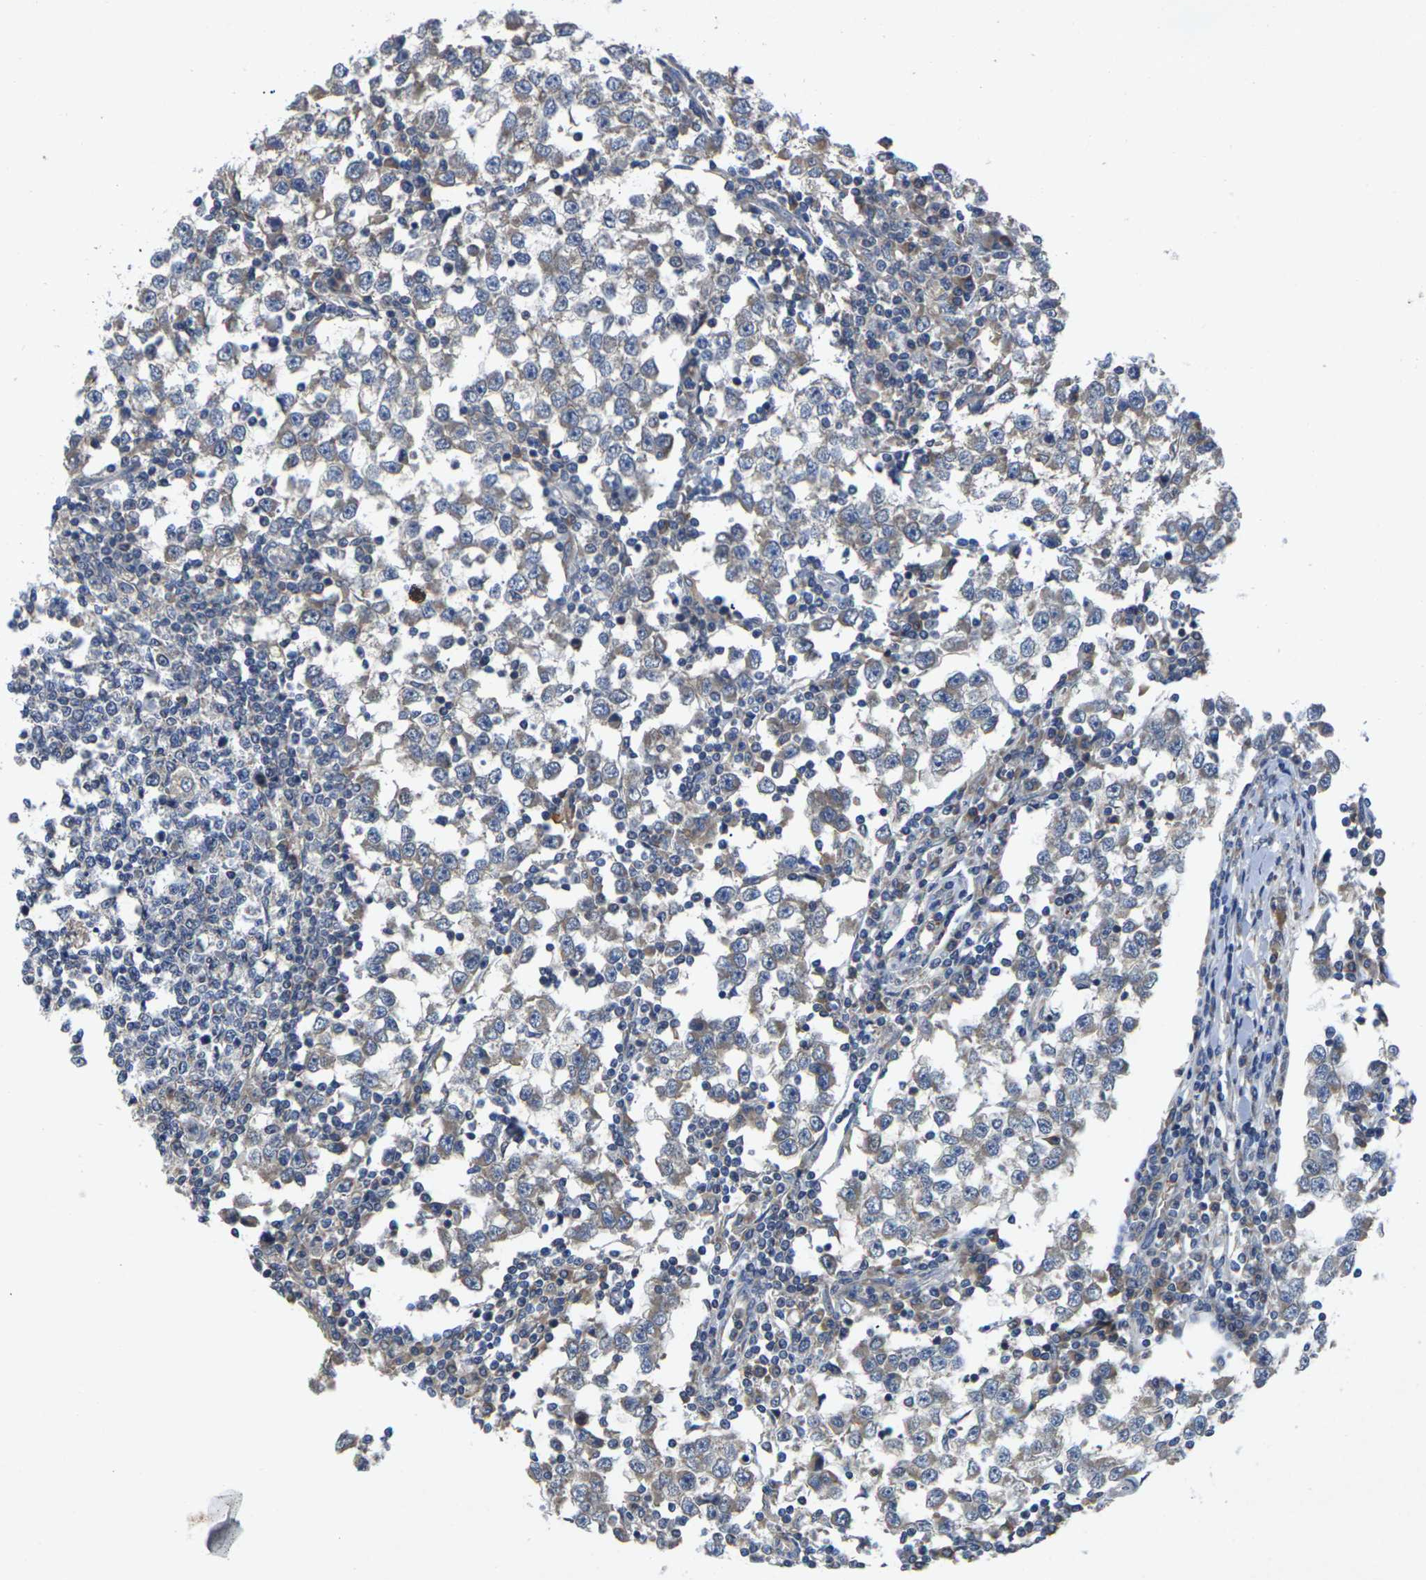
{"staining": {"intensity": "weak", "quantity": "25%-75%", "location": "cytoplasmic/membranous"}, "tissue": "testis cancer", "cell_type": "Tumor cells", "image_type": "cancer", "snomed": [{"axis": "morphology", "description": "Seminoma, NOS"}, {"axis": "topography", "description": "Testis"}], "caption": "This is an image of immunohistochemistry staining of testis cancer, which shows weak positivity in the cytoplasmic/membranous of tumor cells.", "gene": "KIF1B", "patient": {"sex": "male", "age": 65}}